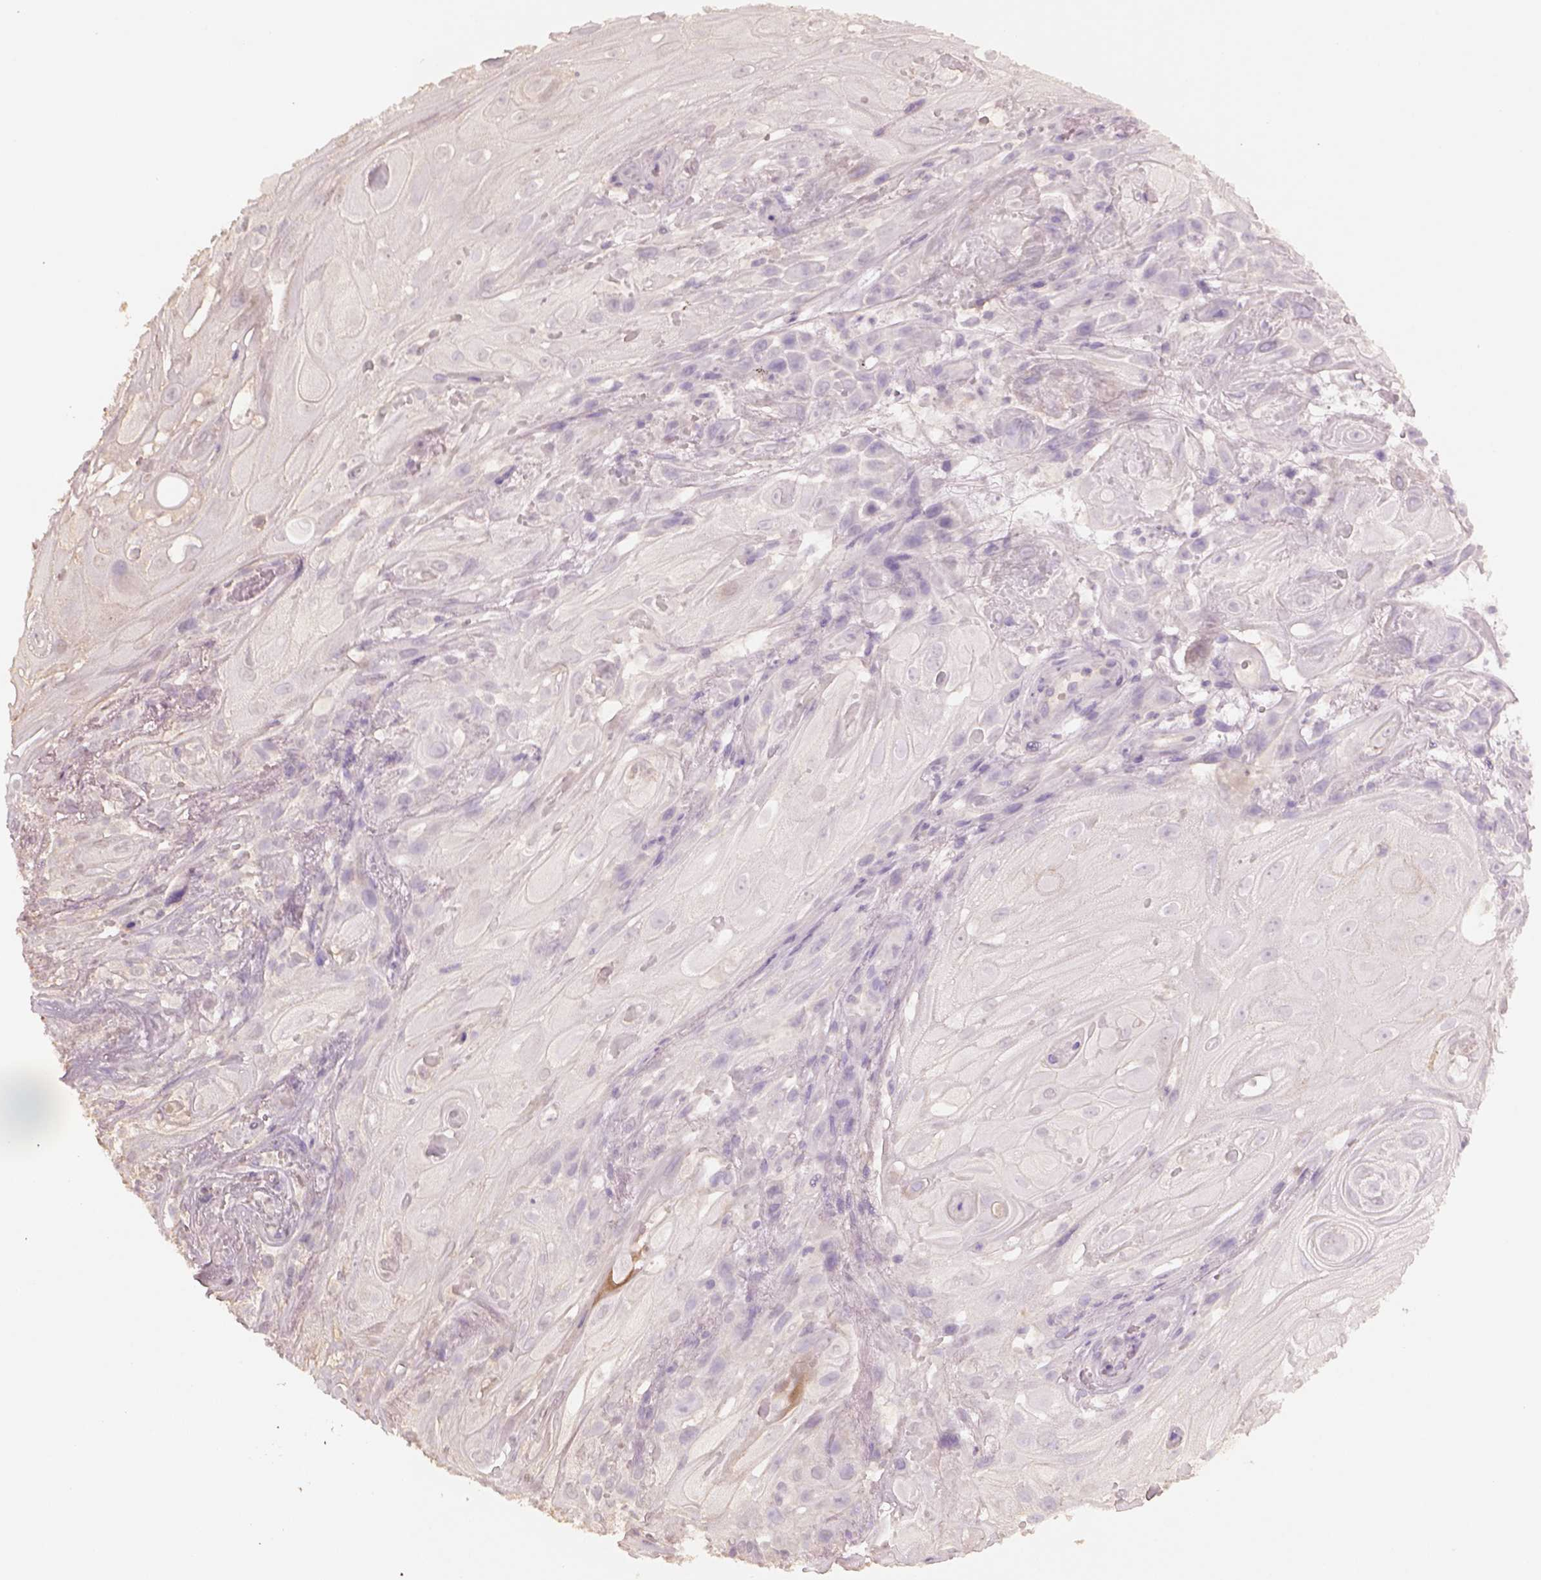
{"staining": {"intensity": "negative", "quantity": "none", "location": "none"}, "tissue": "skin cancer", "cell_type": "Tumor cells", "image_type": "cancer", "snomed": [{"axis": "morphology", "description": "Squamous cell carcinoma, NOS"}, {"axis": "topography", "description": "Skin"}], "caption": "A micrograph of human skin squamous cell carcinoma is negative for staining in tumor cells.", "gene": "KCNIP3", "patient": {"sex": "male", "age": 62}}